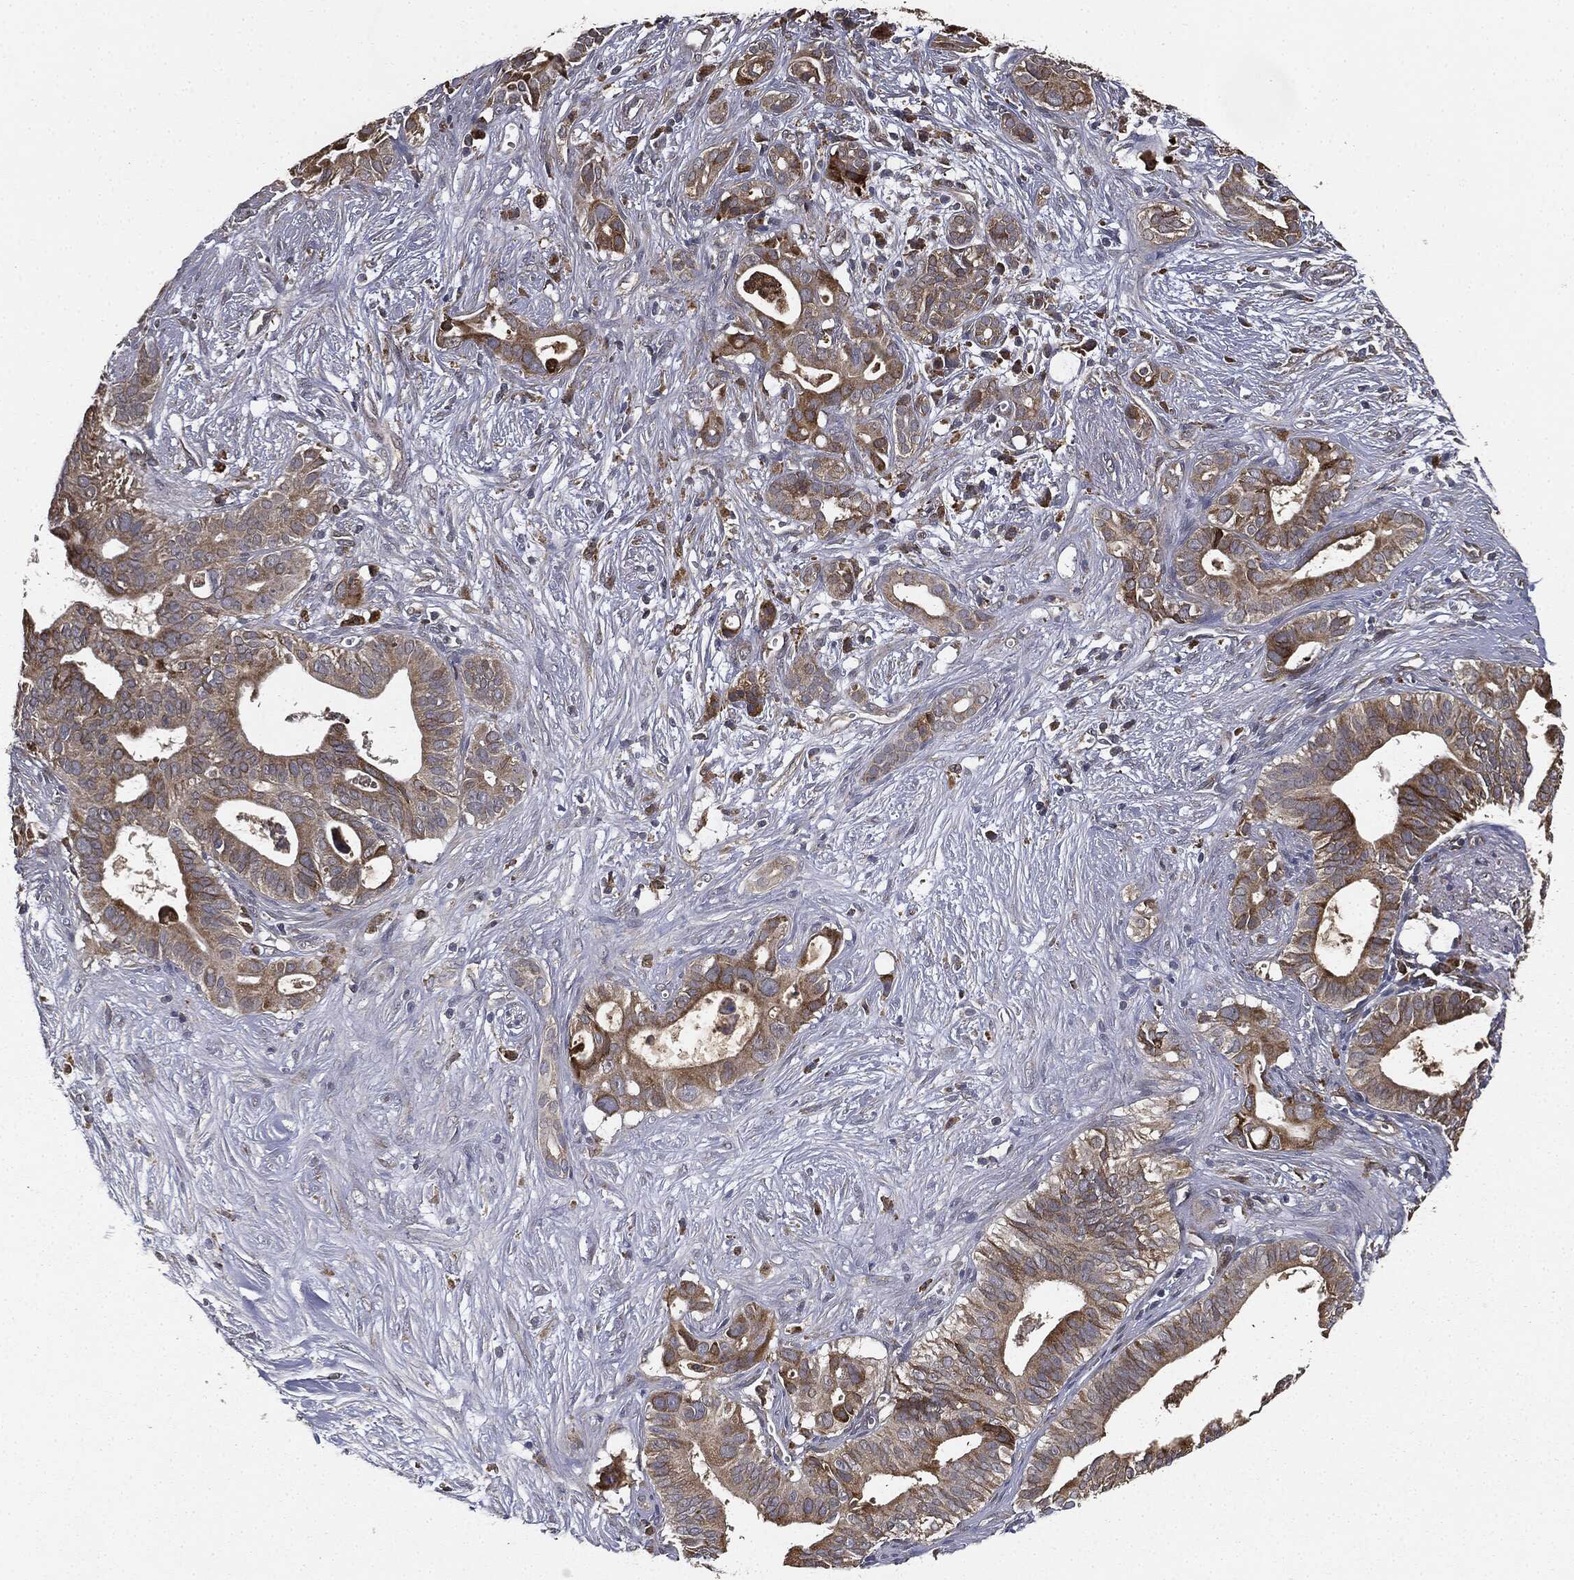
{"staining": {"intensity": "moderate", "quantity": ">75%", "location": "cytoplasmic/membranous"}, "tissue": "pancreatic cancer", "cell_type": "Tumor cells", "image_type": "cancer", "snomed": [{"axis": "morphology", "description": "Adenocarcinoma, NOS"}, {"axis": "topography", "description": "Pancreas"}], "caption": "About >75% of tumor cells in human pancreatic cancer exhibit moderate cytoplasmic/membranous protein staining as visualized by brown immunohistochemical staining.", "gene": "MIER2", "patient": {"sex": "male", "age": 61}}